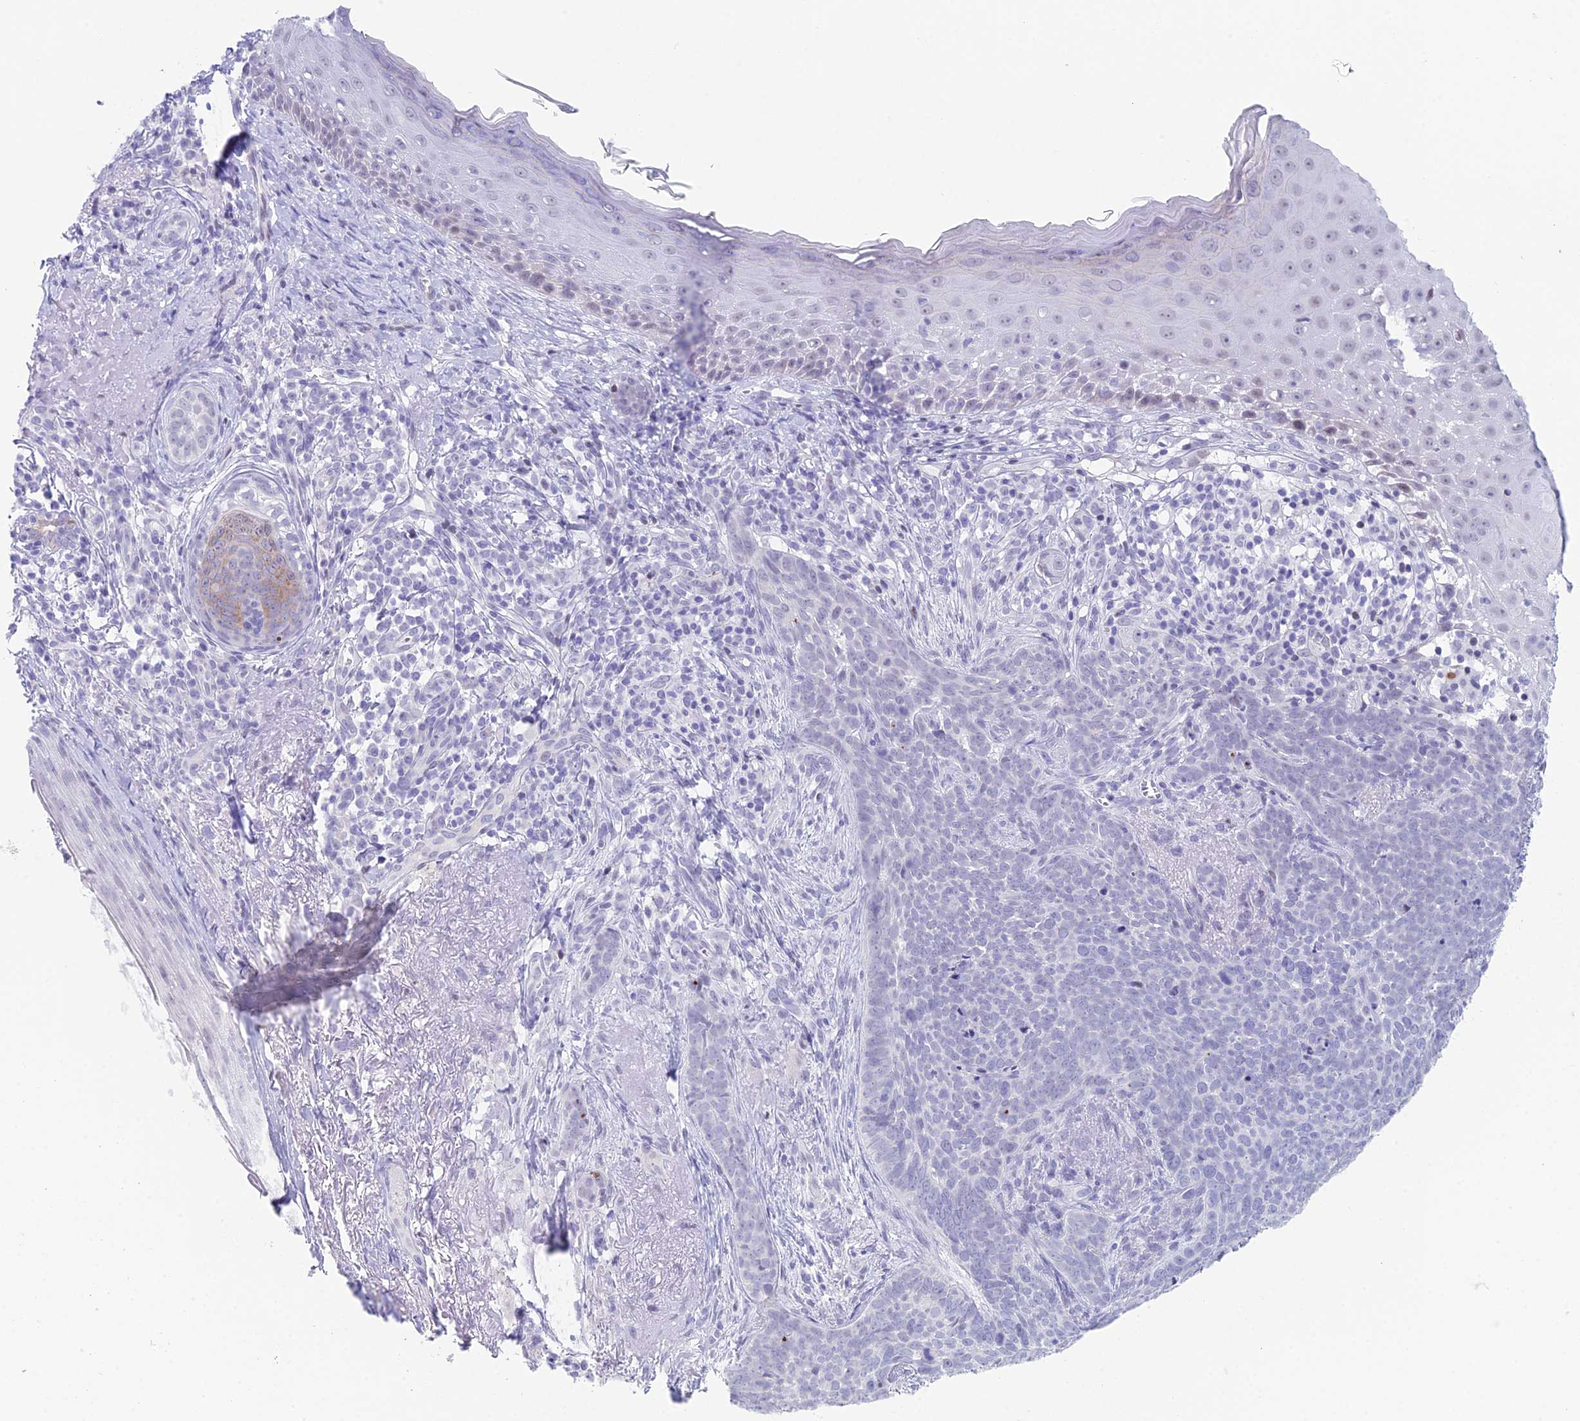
{"staining": {"intensity": "negative", "quantity": "none", "location": "none"}, "tissue": "skin cancer", "cell_type": "Tumor cells", "image_type": "cancer", "snomed": [{"axis": "morphology", "description": "Basal cell carcinoma"}, {"axis": "topography", "description": "Skin"}], "caption": "This is a micrograph of immunohistochemistry (IHC) staining of skin basal cell carcinoma, which shows no expression in tumor cells.", "gene": "CC2D2A", "patient": {"sex": "female", "age": 76}}